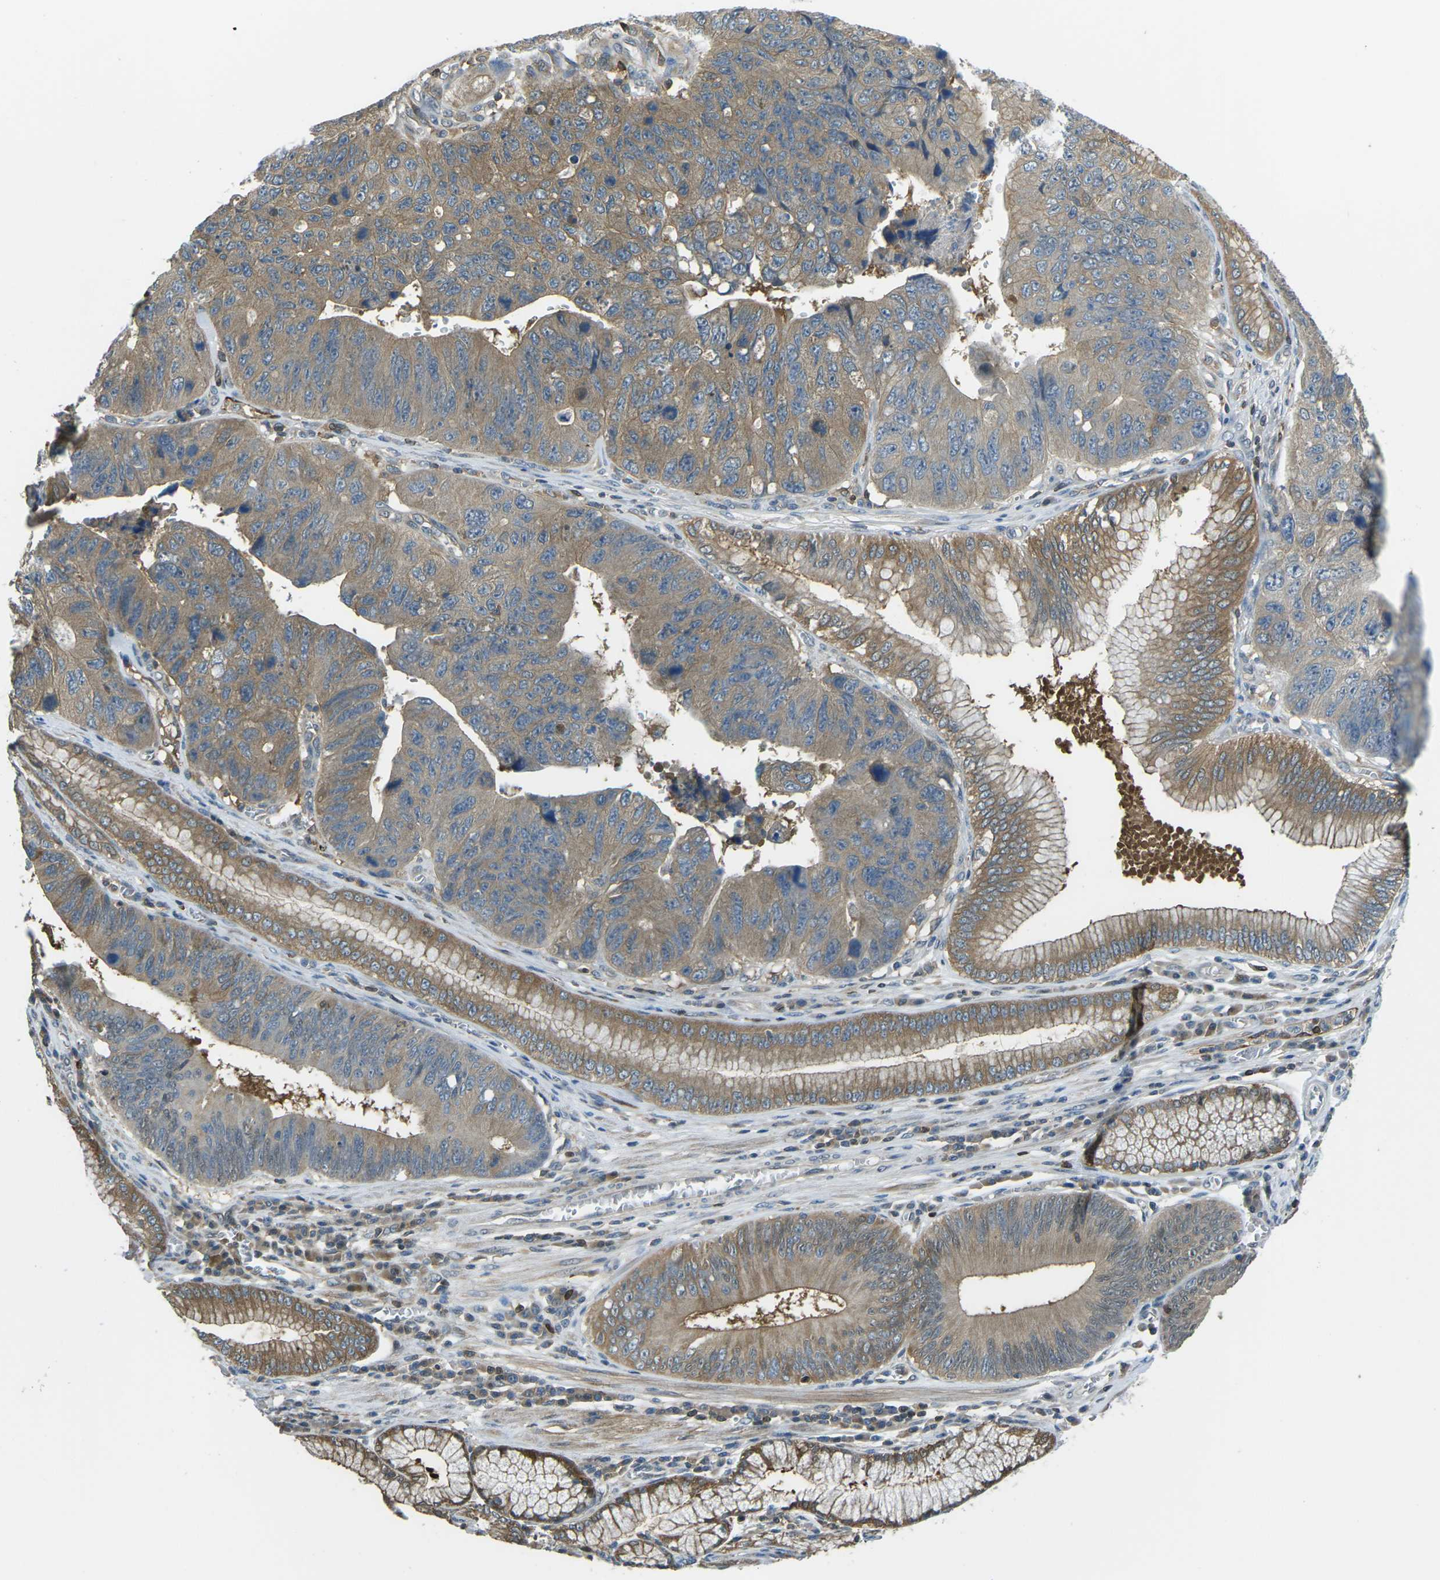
{"staining": {"intensity": "moderate", "quantity": ">75%", "location": "cytoplasmic/membranous"}, "tissue": "stomach cancer", "cell_type": "Tumor cells", "image_type": "cancer", "snomed": [{"axis": "morphology", "description": "Adenocarcinoma, NOS"}, {"axis": "topography", "description": "Stomach"}], "caption": "Moderate cytoplasmic/membranous protein expression is present in approximately >75% of tumor cells in stomach cancer.", "gene": "PIEZO2", "patient": {"sex": "male", "age": 59}}